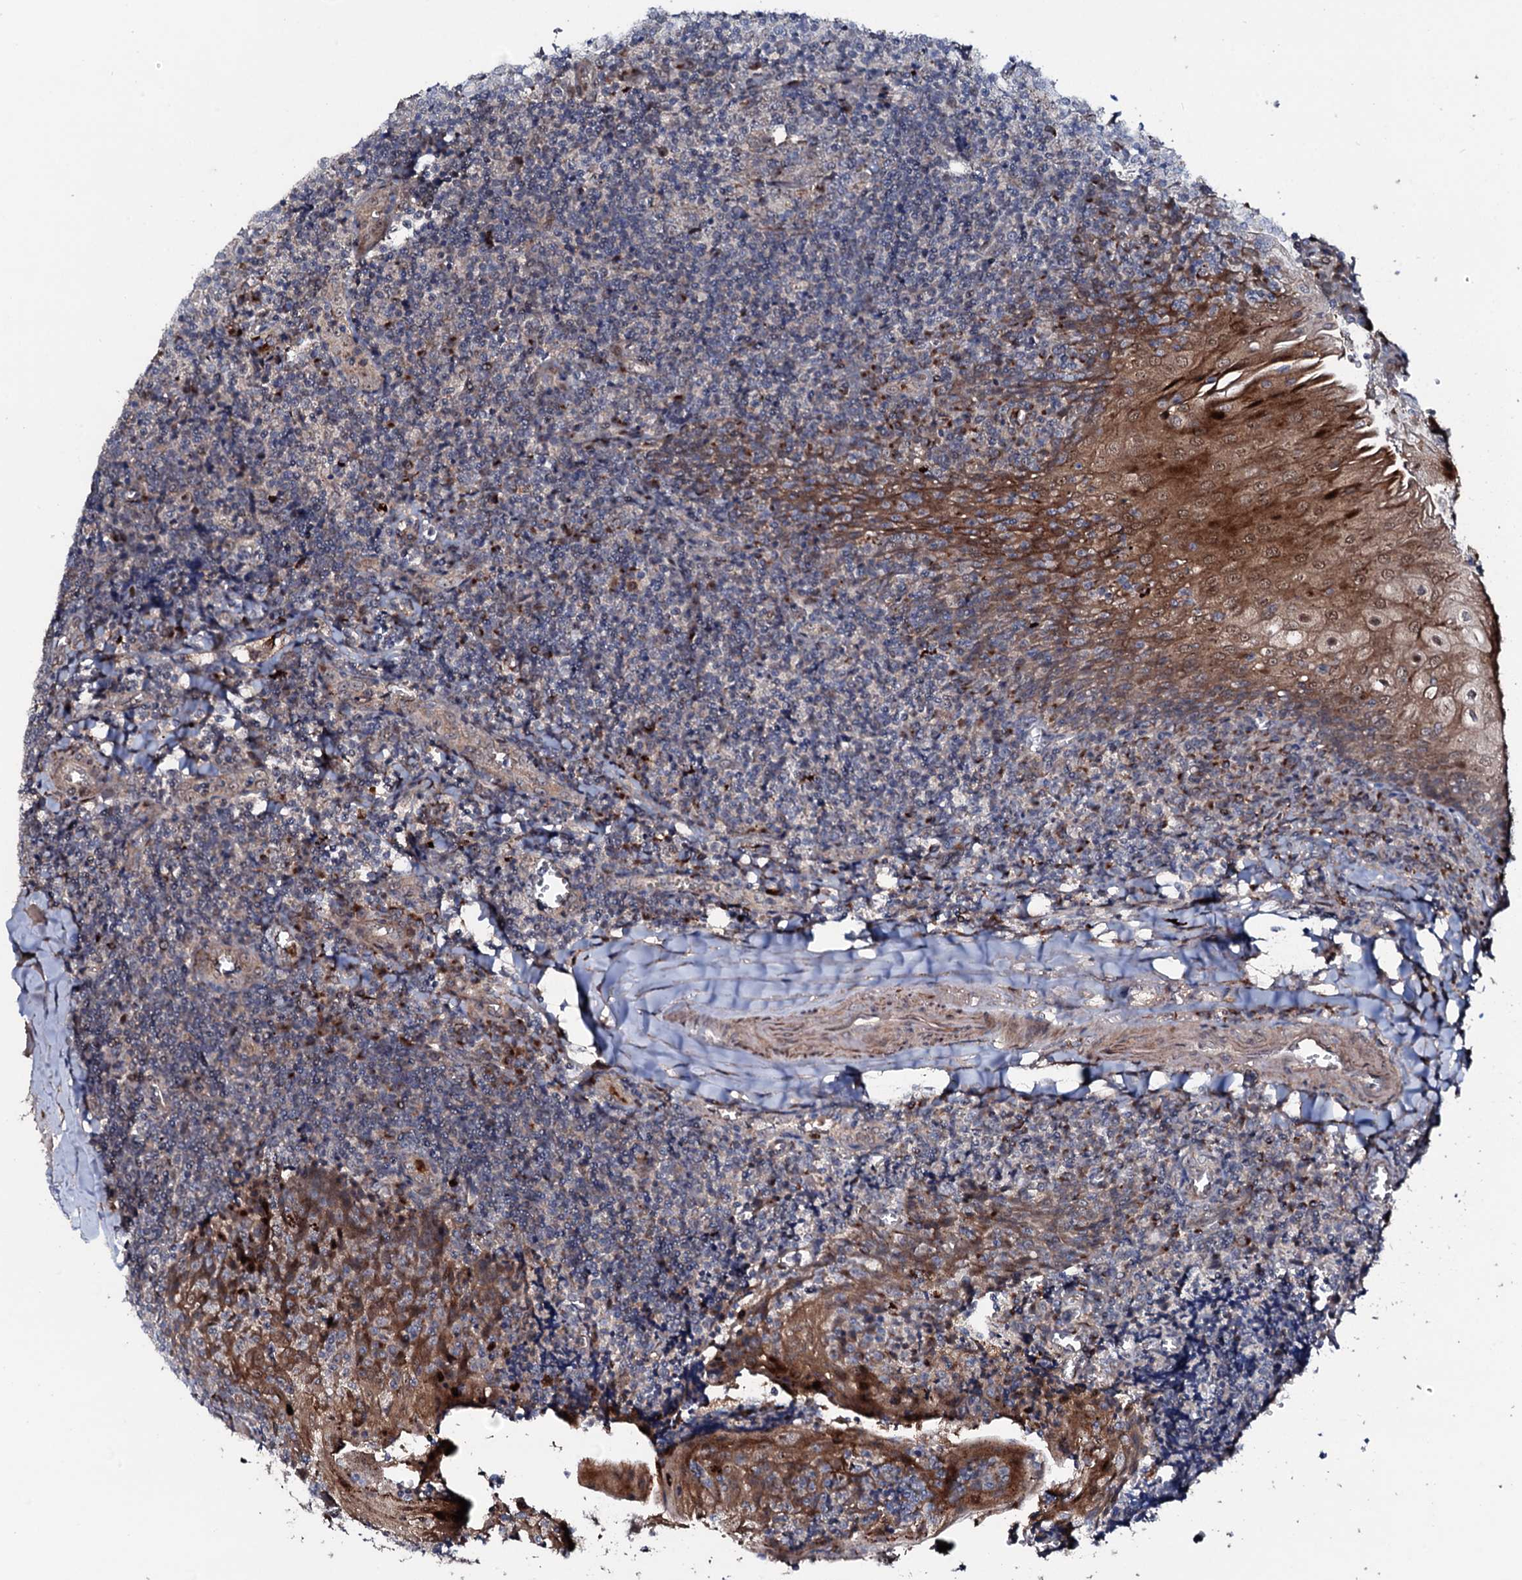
{"staining": {"intensity": "moderate", "quantity": "<25%", "location": "cytoplasmic/membranous"}, "tissue": "tonsil", "cell_type": "Germinal center cells", "image_type": "normal", "snomed": [{"axis": "morphology", "description": "Normal tissue, NOS"}, {"axis": "topography", "description": "Tonsil"}], "caption": "A photomicrograph of tonsil stained for a protein displays moderate cytoplasmic/membranous brown staining in germinal center cells.", "gene": "COG6", "patient": {"sex": "male", "age": 27}}